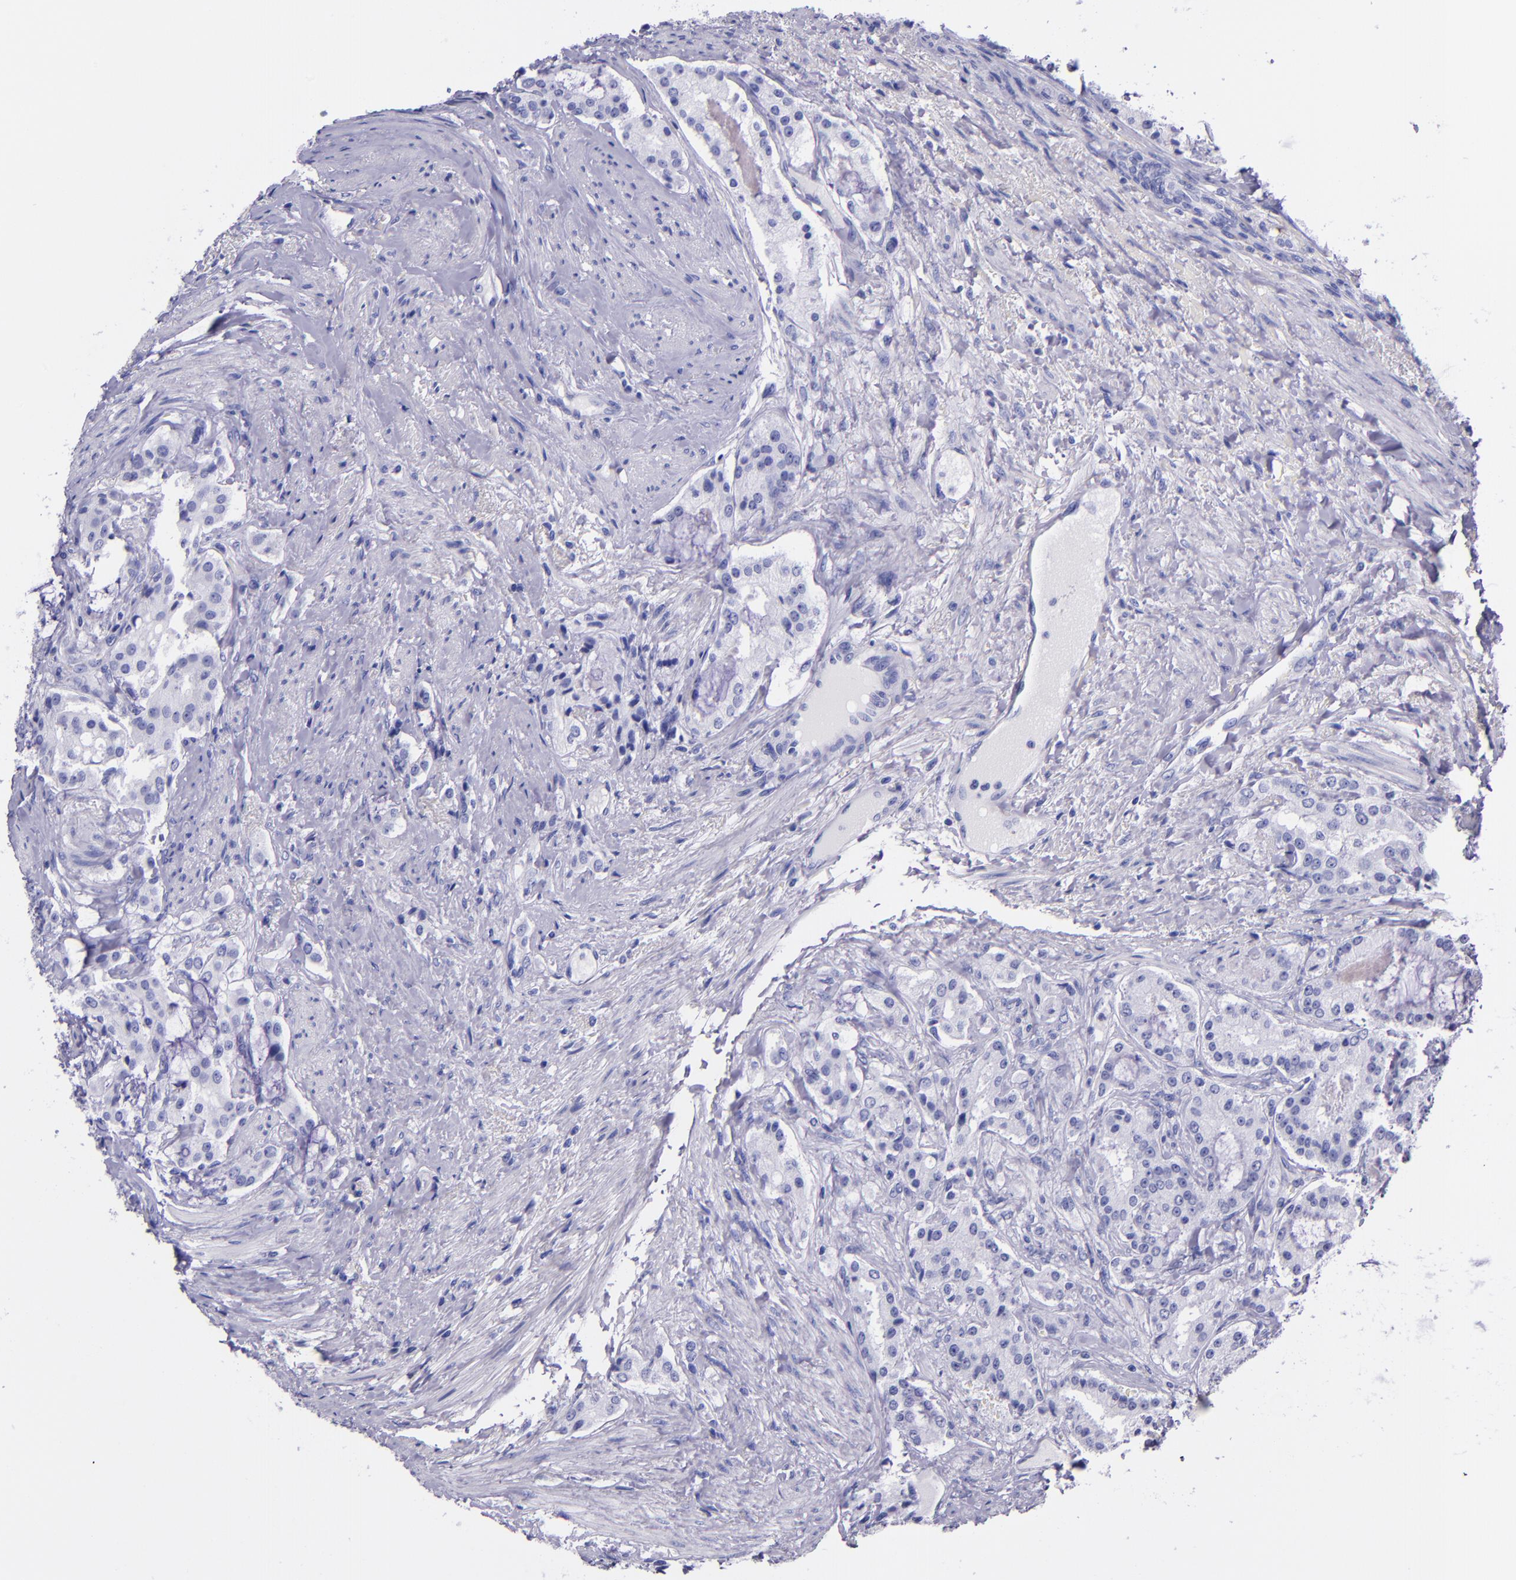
{"staining": {"intensity": "negative", "quantity": "none", "location": "none"}, "tissue": "prostate cancer", "cell_type": "Tumor cells", "image_type": "cancer", "snomed": [{"axis": "morphology", "description": "Adenocarcinoma, Medium grade"}, {"axis": "topography", "description": "Prostate"}], "caption": "The photomicrograph exhibits no staining of tumor cells in prostate adenocarcinoma (medium-grade).", "gene": "SLPI", "patient": {"sex": "male", "age": 72}}